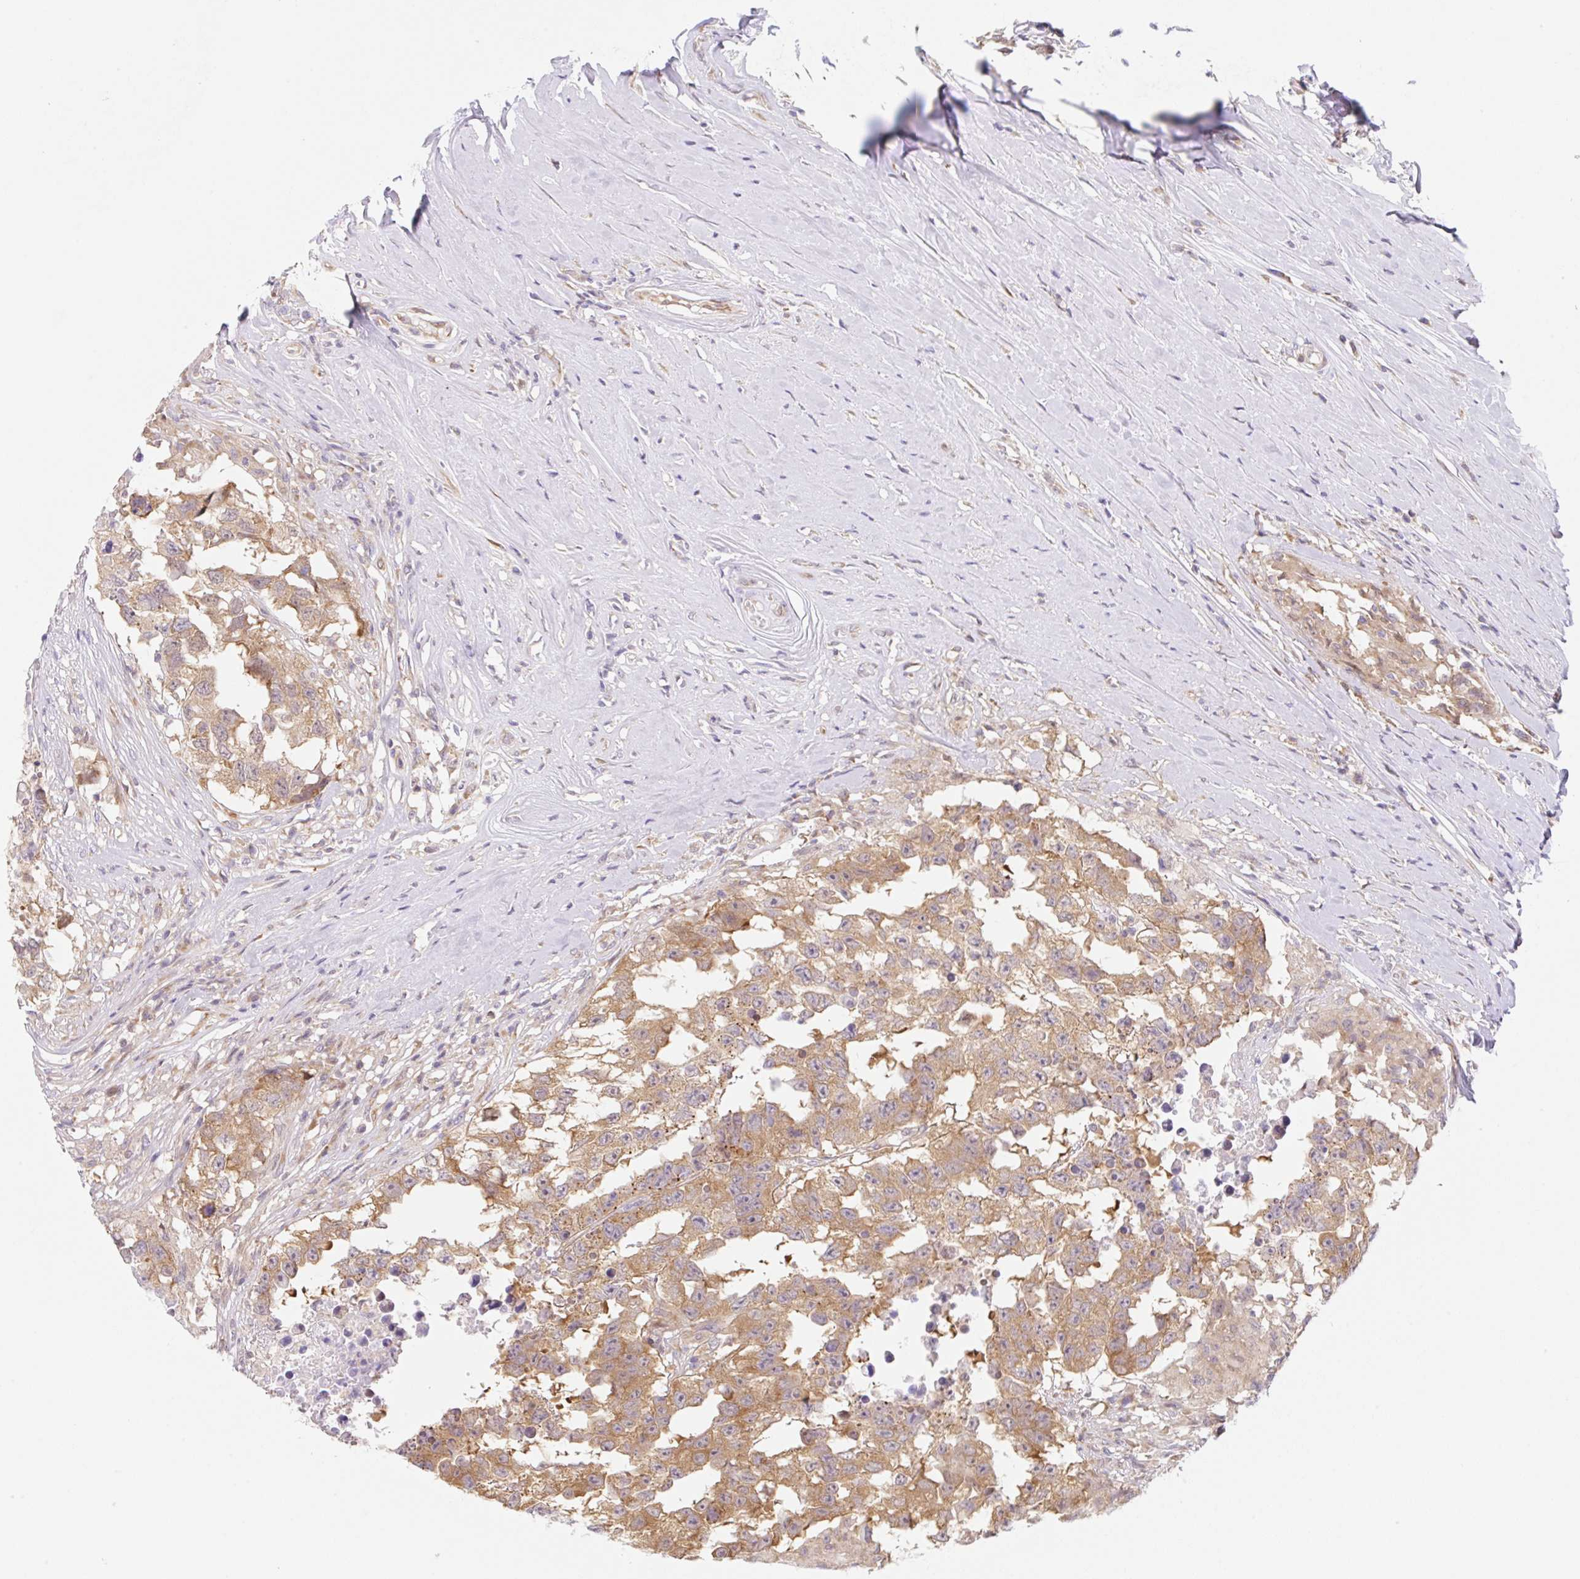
{"staining": {"intensity": "moderate", "quantity": ">75%", "location": "cytoplasmic/membranous,nuclear"}, "tissue": "testis cancer", "cell_type": "Tumor cells", "image_type": "cancer", "snomed": [{"axis": "morphology", "description": "Carcinoma, Embryonal, NOS"}, {"axis": "topography", "description": "Testis"}], "caption": "There is medium levels of moderate cytoplasmic/membranous and nuclear expression in tumor cells of testis cancer (embryonal carcinoma), as demonstrated by immunohistochemical staining (brown color).", "gene": "TBPL2", "patient": {"sex": "male", "age": 83}}